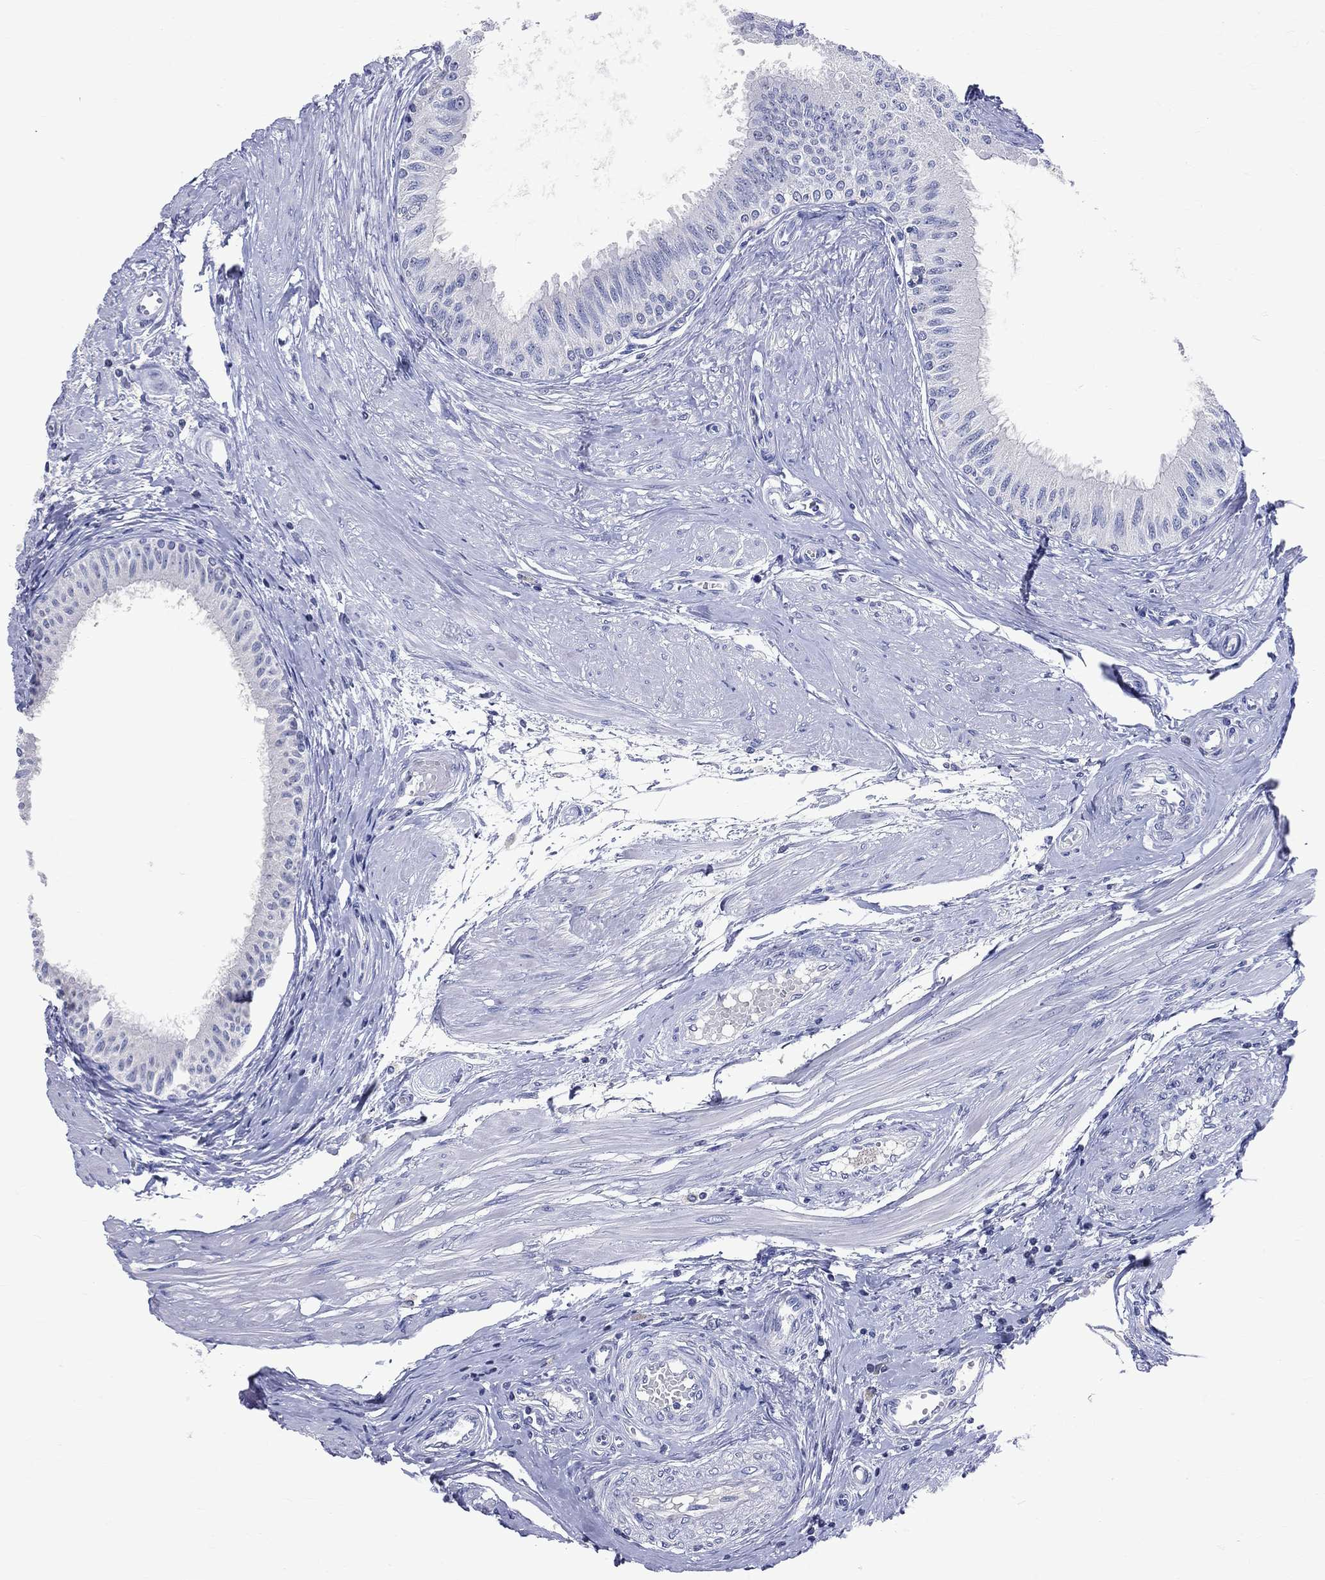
{"staining": {"intensity": "negative", "quantity": "none", "location": "none"}, "tissue": "epididymis", "cell_type": "Glandular cells", "image_type": "normal", "snomed": [{"axis": "morphology", "description": "Normal tissue, NOS"}, {"axis": "morphology", "description": "Seminoma, NOS"}, {"axis": "topography", "description": "Testis"}, {"axis": "topography", "description": "Epididymis"}], "caption": "Epididymis stained for a protein using IHC exhibits no positivity glandular cells.", "gene": "LAT", "patient": {"sex": "male", "age": 61}}